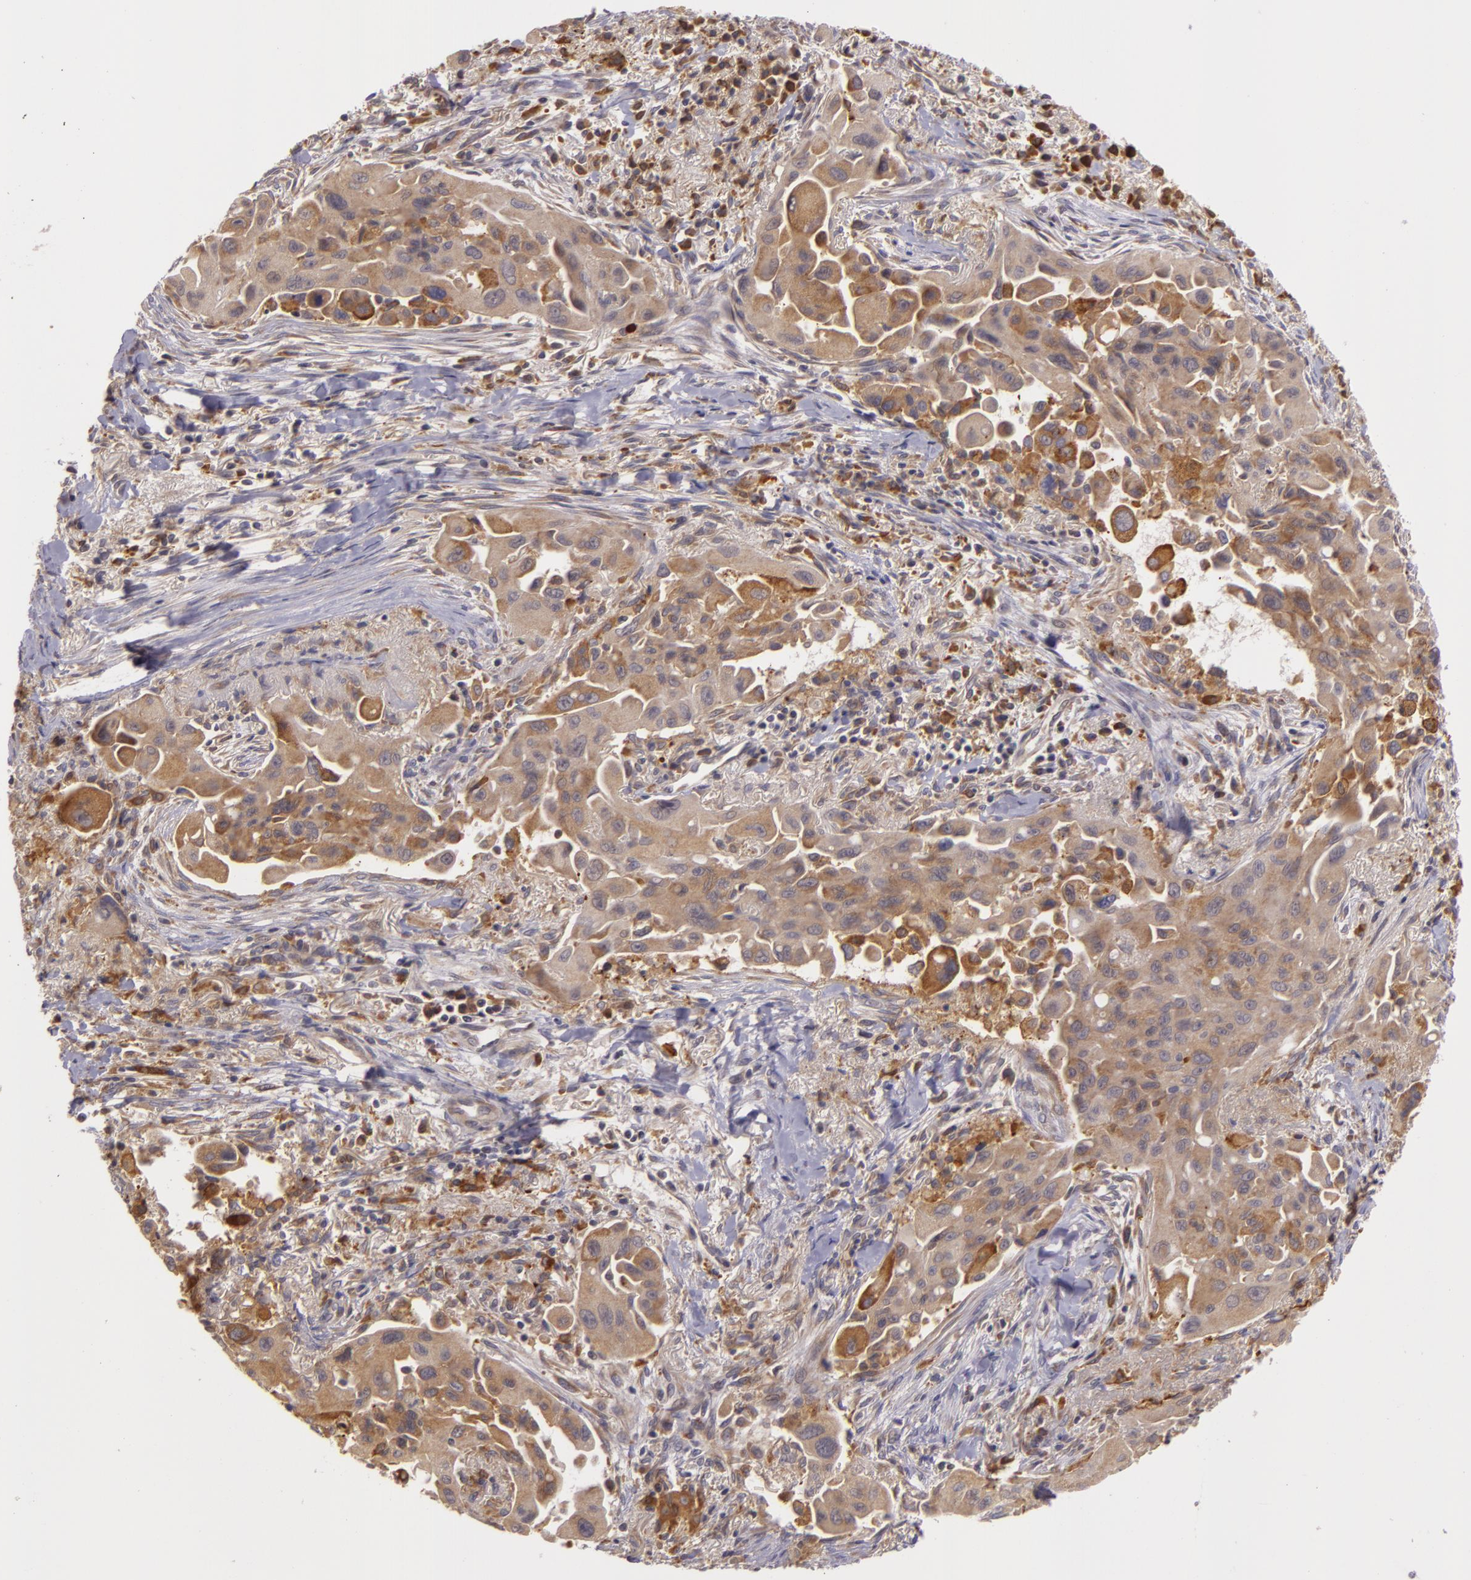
{"staining": {"intensity": "moderate", "quantity": "25%-75%", "location": "cytoplasmic/membranous"}, "tissue": "lung cancer", "cell_type": "Tumor cells", "image_type": "cancer", "snomed": [{"axis": "morphology", "description": "Adenocarcinoma, NOS"}, {"axis": "topography", "description": "Lung"}], "caption": "Adenocarcinoma (lung) tissue exhibits moderate cytoplasmic/membranous positivity in about 25%-75% of tumor cells", "gene": "PPP1R3F", "patient": {"sex": "male", "age": 68}}